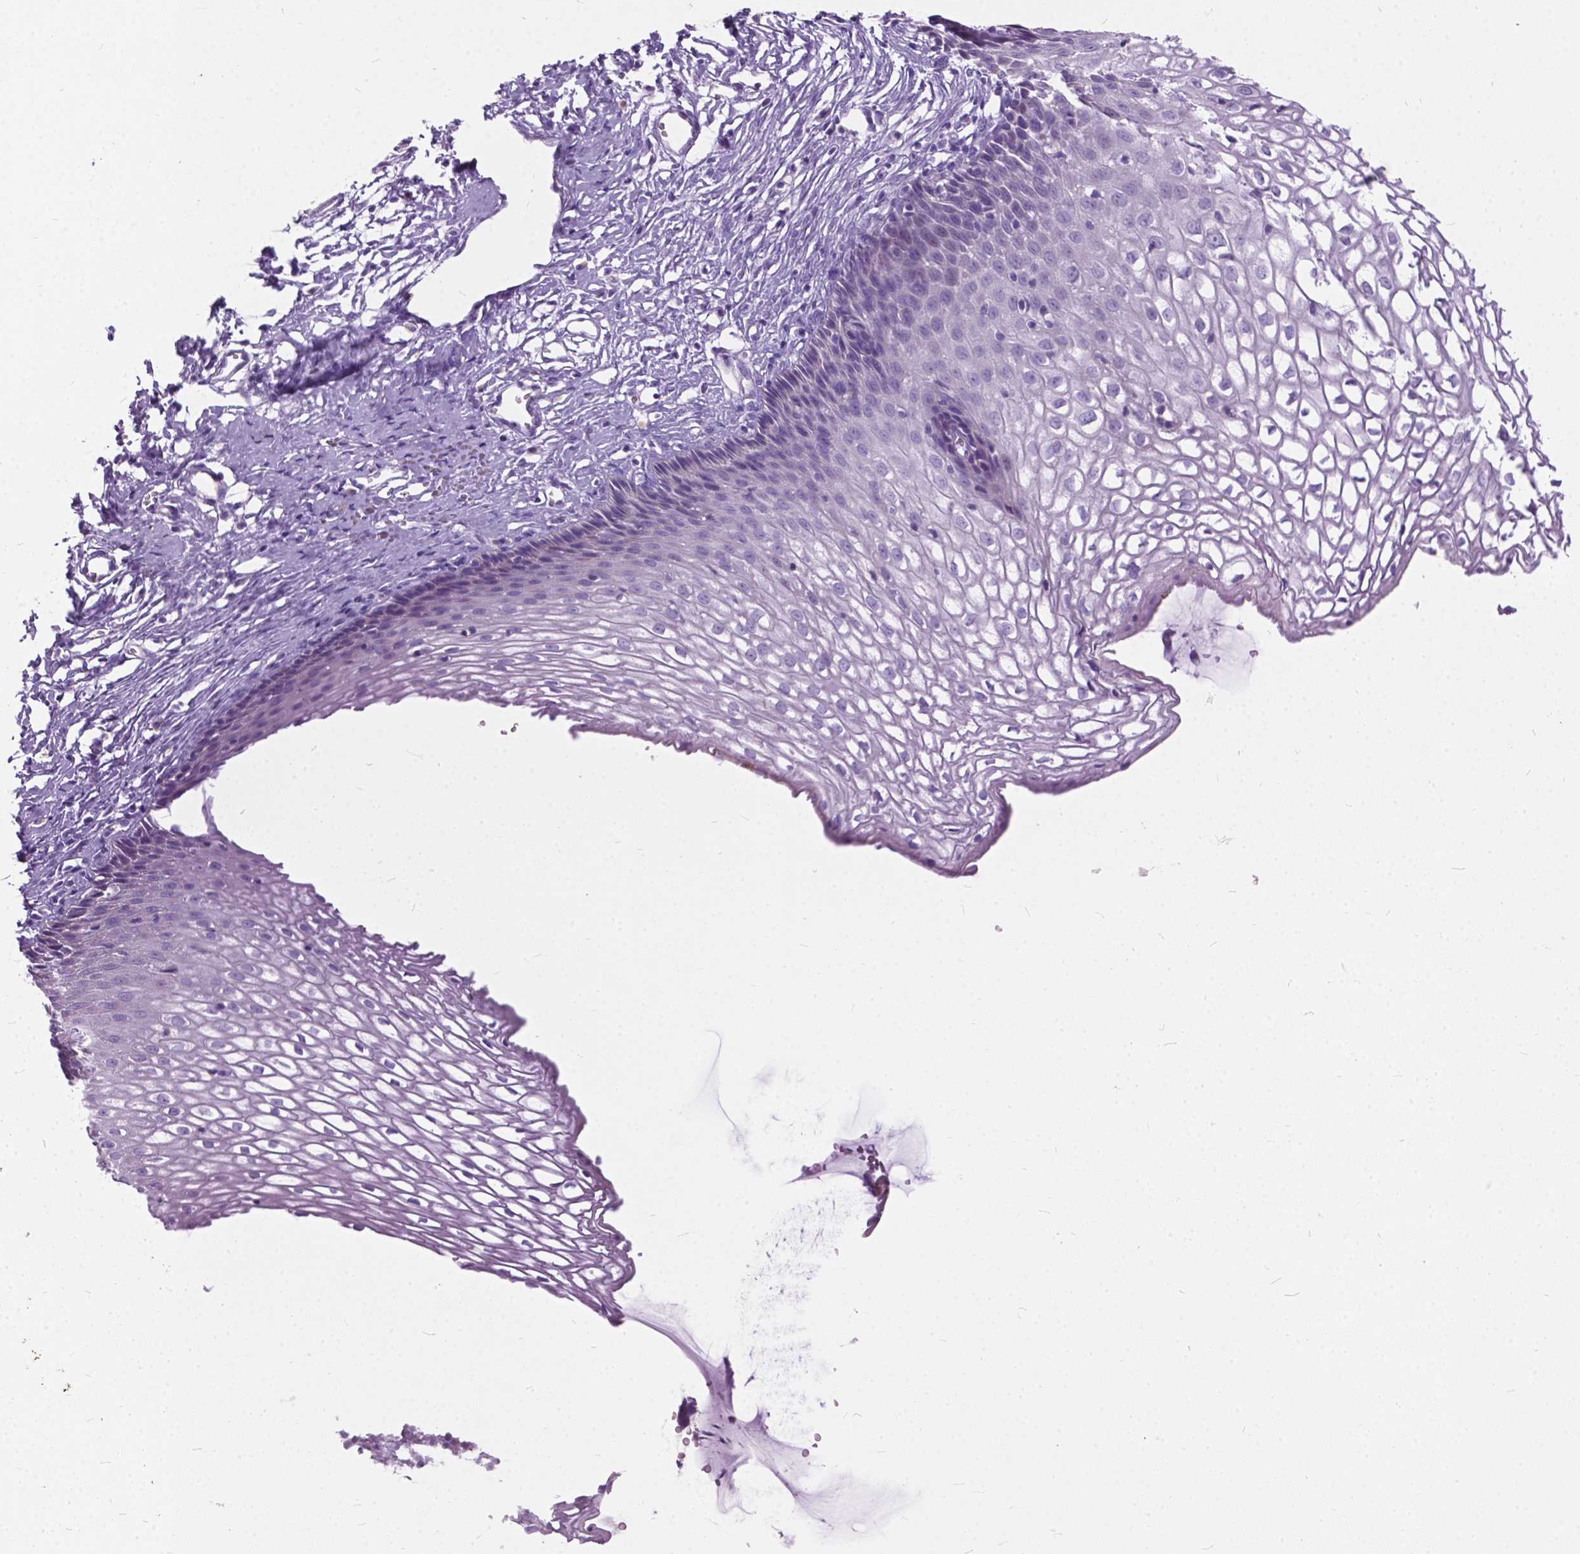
{"staining": {"intensity": "negative", "quantity": "none", "location": "none"}, "tissue": "cervix", "cell_type": "Glandular cells", "image_type": "normal", "snomed": [{"axis": "morphology", "description": "Normal tissue, NOS"}, {"axis": "topography", "description": "Cervix"}], "caption": "Glandular cells show no significant protein expression in benign cervix.", "gene": "BSND", "patient": {"sex": "female", "age": 40}}